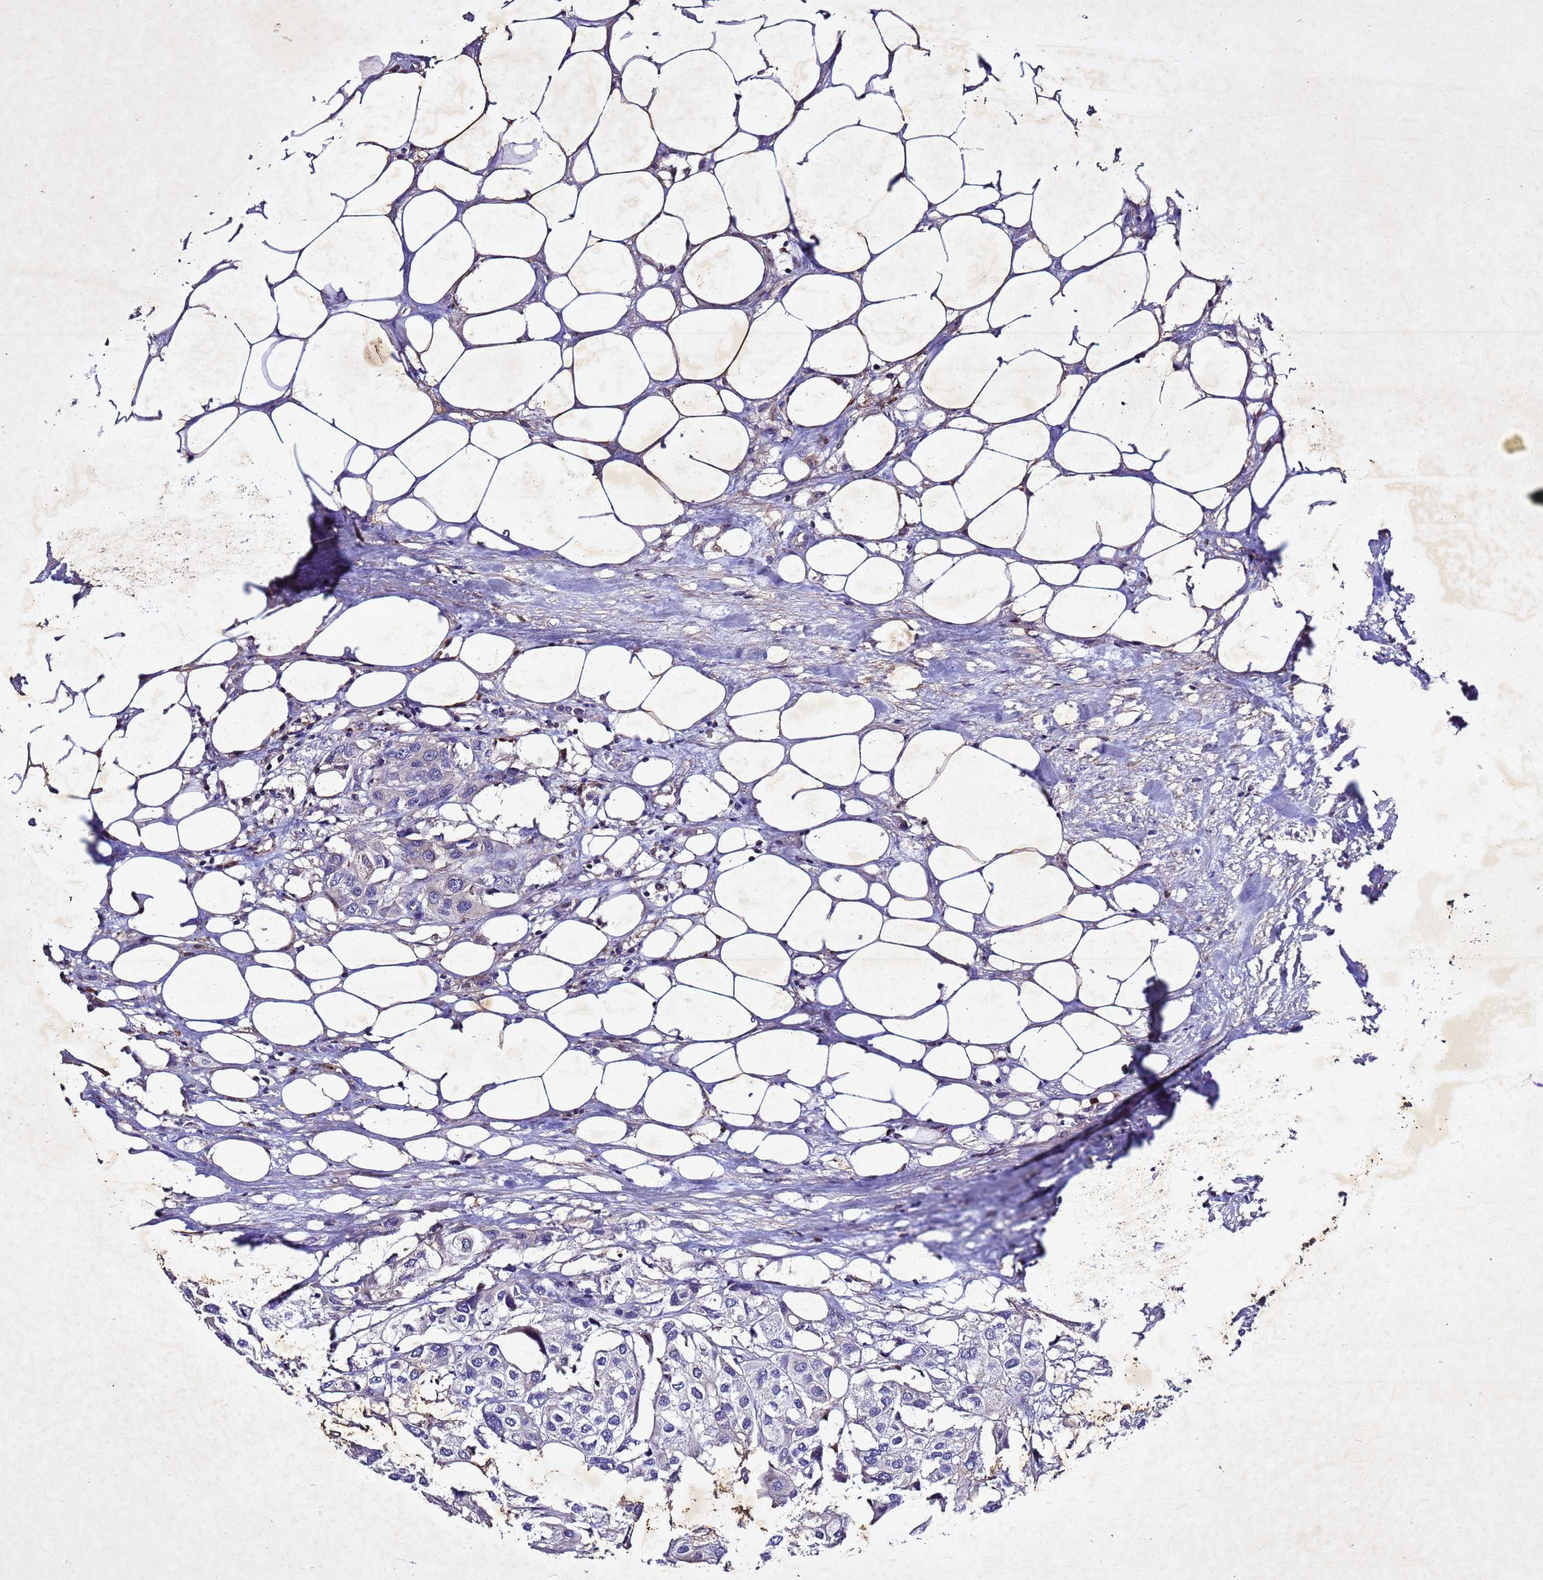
{"staining": {"intensity": "negative", "quantity": "none", "location": "none"}, "tissue": "urothelial cancer", "cell_type": "Tumor cells", "image_type": "cancer", "snomed": [{"axis": "morphology", "description": "Urothelial carcinoma, High grade"}, {"axis": "topography", "description": "Urinary bladder"}], "caption": "A histopathology image of urothelial cancer stained for a protein exhibits no brown staining in tumor cells.", "gene": "SV2B", "patient": {"sex": "male", "age": 64}}